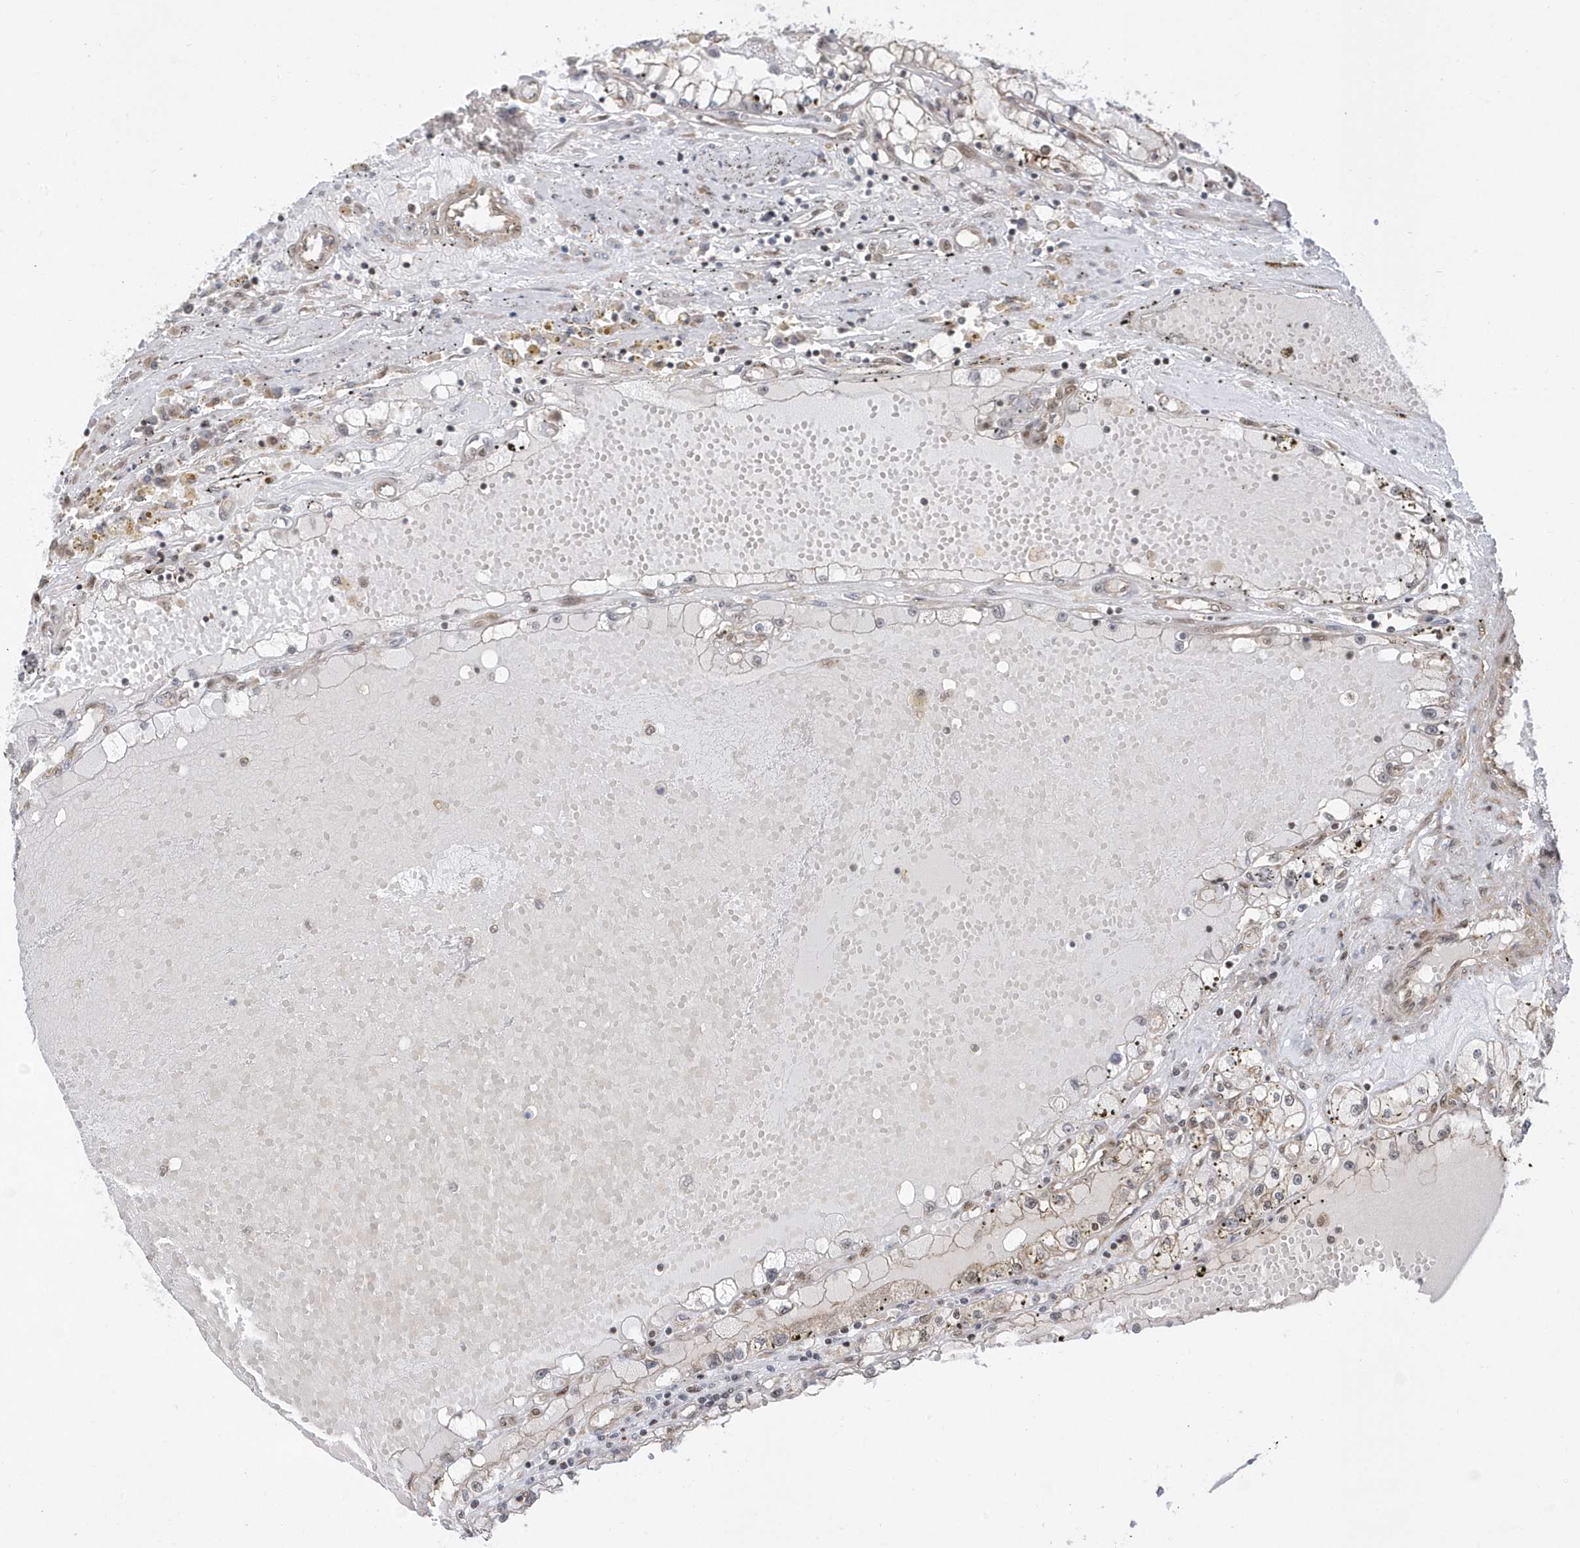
{"staining": {"intensity": "negative", "quantity": "none", "location": "none"}, "tissue": "renal cancer", "cell_type": "Tumor cells", "image_type": "cancer", "snomed": [{"axis": "morphology", "description": "Adenocarcinoma, NOS"}, {"axis": "topography", "description": "Kidney"}], "caption": "The micrograph reveals no staining of tumor cells in renal cancer (adenocarcinoma).", "gene": "USP53", "patient": {"sex": "male", "age": 56}}